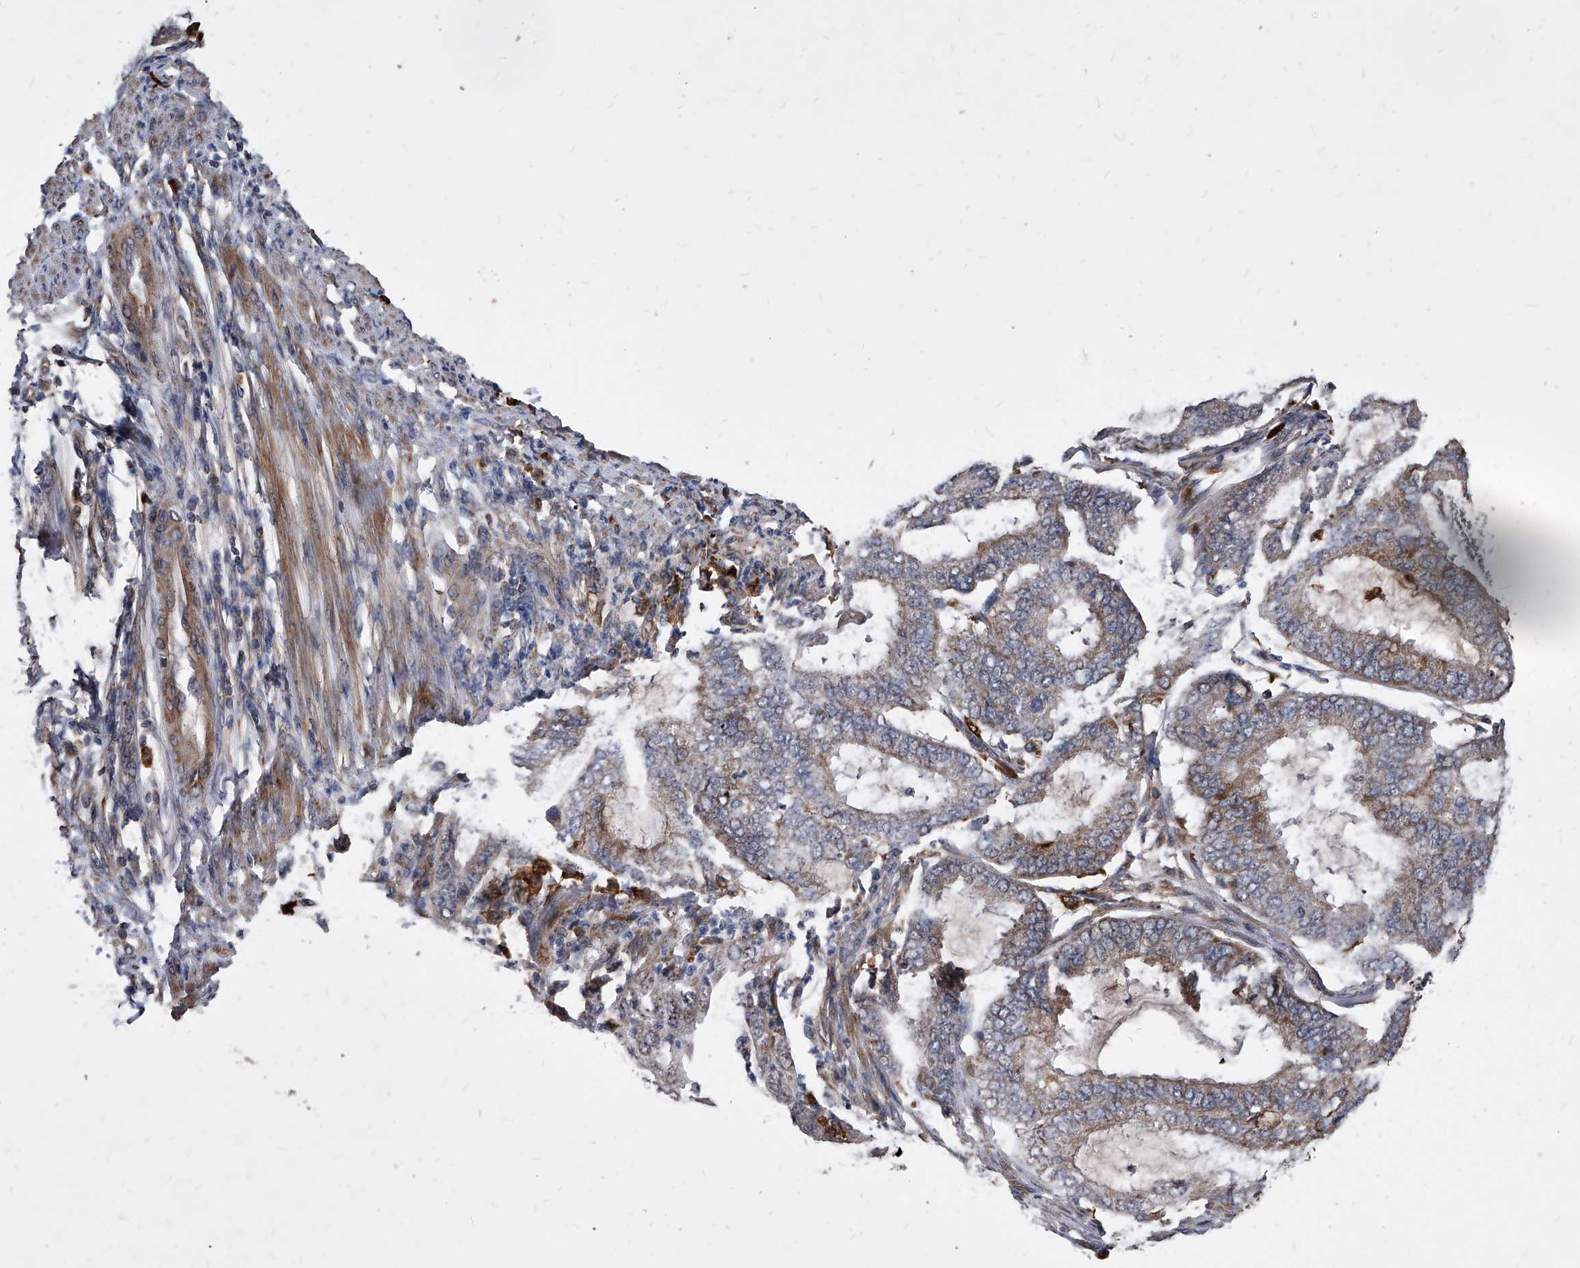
{"staining": {"intensity": "weak", "quantity": ">75%", "location": "cytoplasmic/membranous"}, "tissue": "endometrial cancer", "cell_type": "Tumor cells", "image_type": "cancer", "snomed": [{"axis": "morphology", "description": "Adenocarcinoma, NOS"}, {"axis": "topography", "description": "Endometrium"}], "caption": "This histopathology image exhibits endometrial adenocarcinoma stained with IHC to label a protein in brown. The cytoplasmic/membranous of tumor cells show weak positivity for the protein. Nuclei are counter-stained blue.", "gene": "SOBP", "patient": {"sex": "female", "age": 49}}